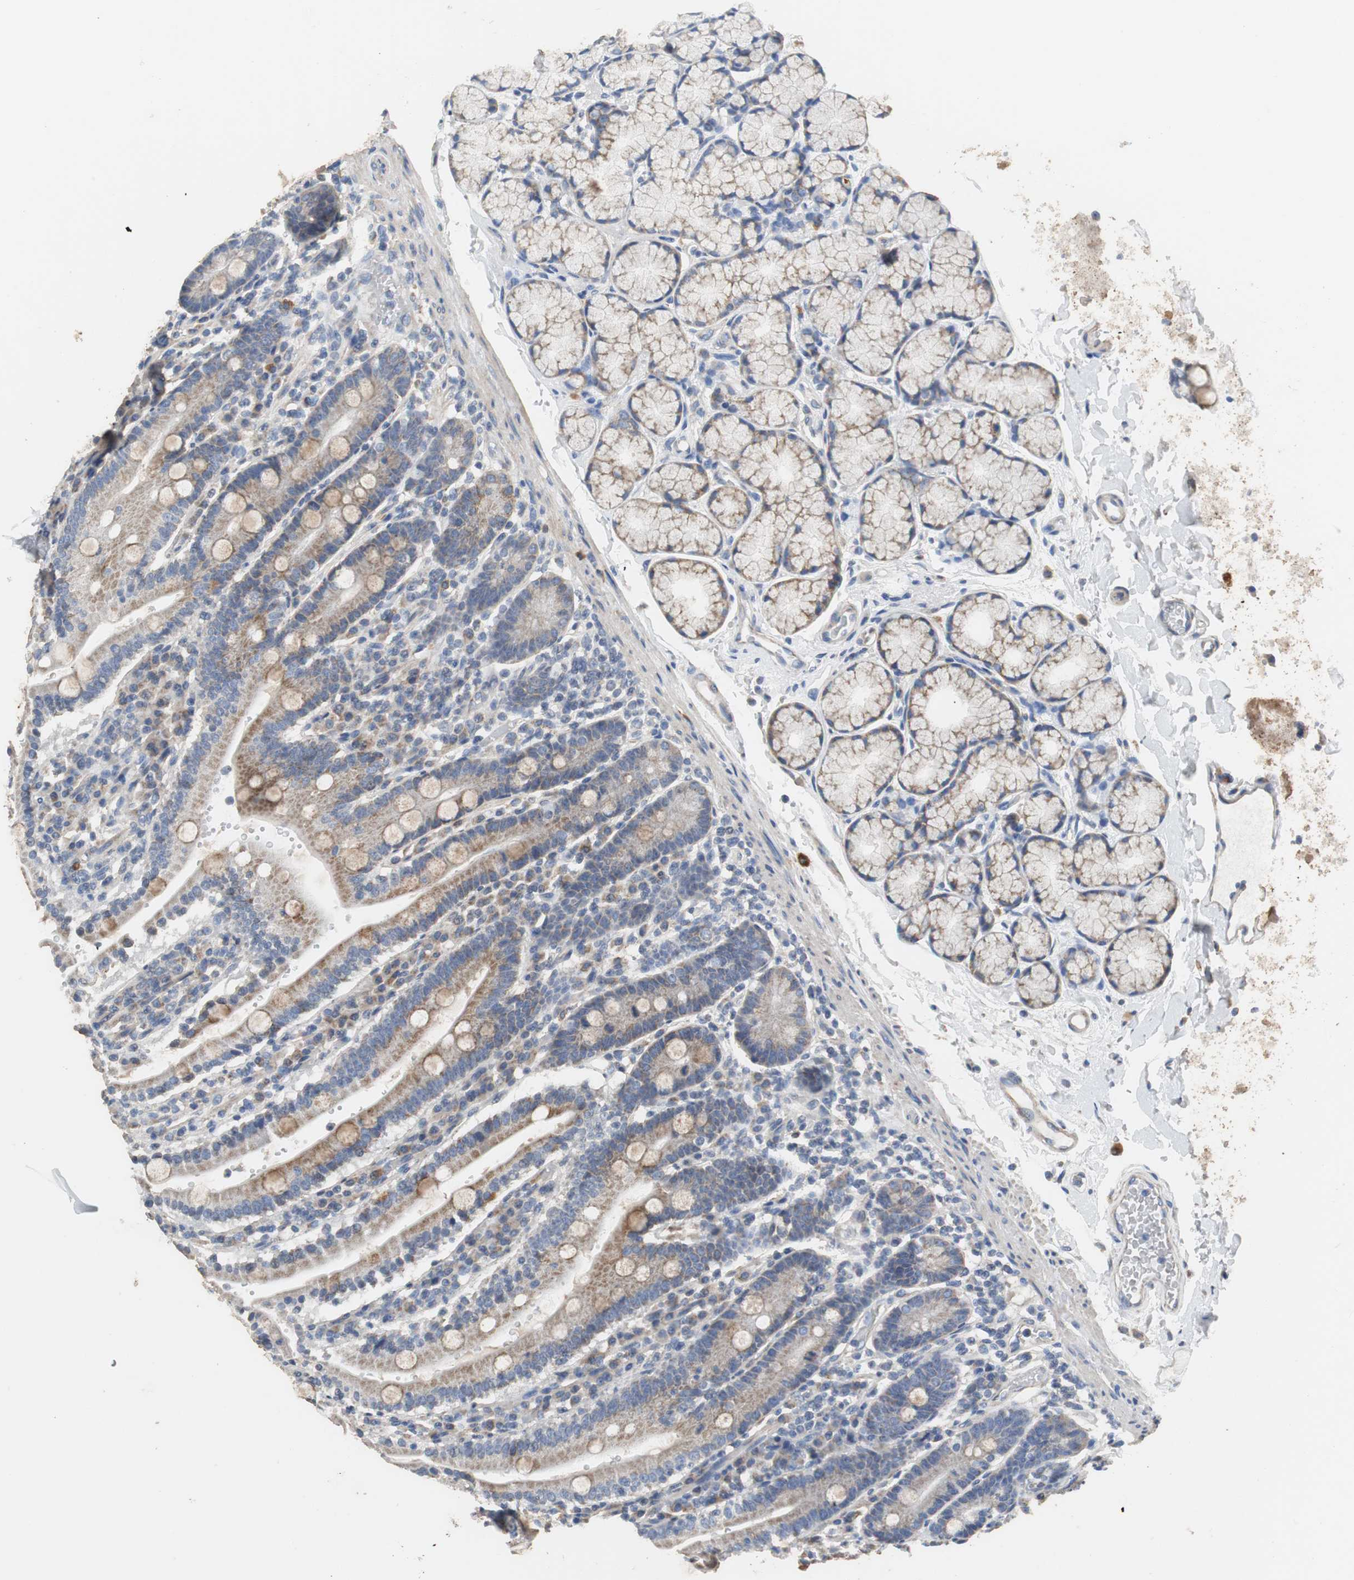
{"staining": {"intensity": "moderate", "quantity": ">75%", "location": "cytoplasmic/membranous"}, "tissue": "duodenum", "cell_type": "Glandular cells", "image_type": "normal", "snomed": [{"axis": "morphology", "description": "Normal tissue, NOS"}, {"axis": "topography", "description": "Small intestine, NOS"}], "caption": "Immunohistochemistry histopathology image of unremarkable duodenum: human duodenum stained using IHC exhibits medium levels of moderate protein expression localized specifically in the cytoplasmic/membranous of glandular cells, appearing as a cytoplasmic/membranous brown color.", "gene": "HMGCL", "patient": {"sex": "female", "age": 71}}